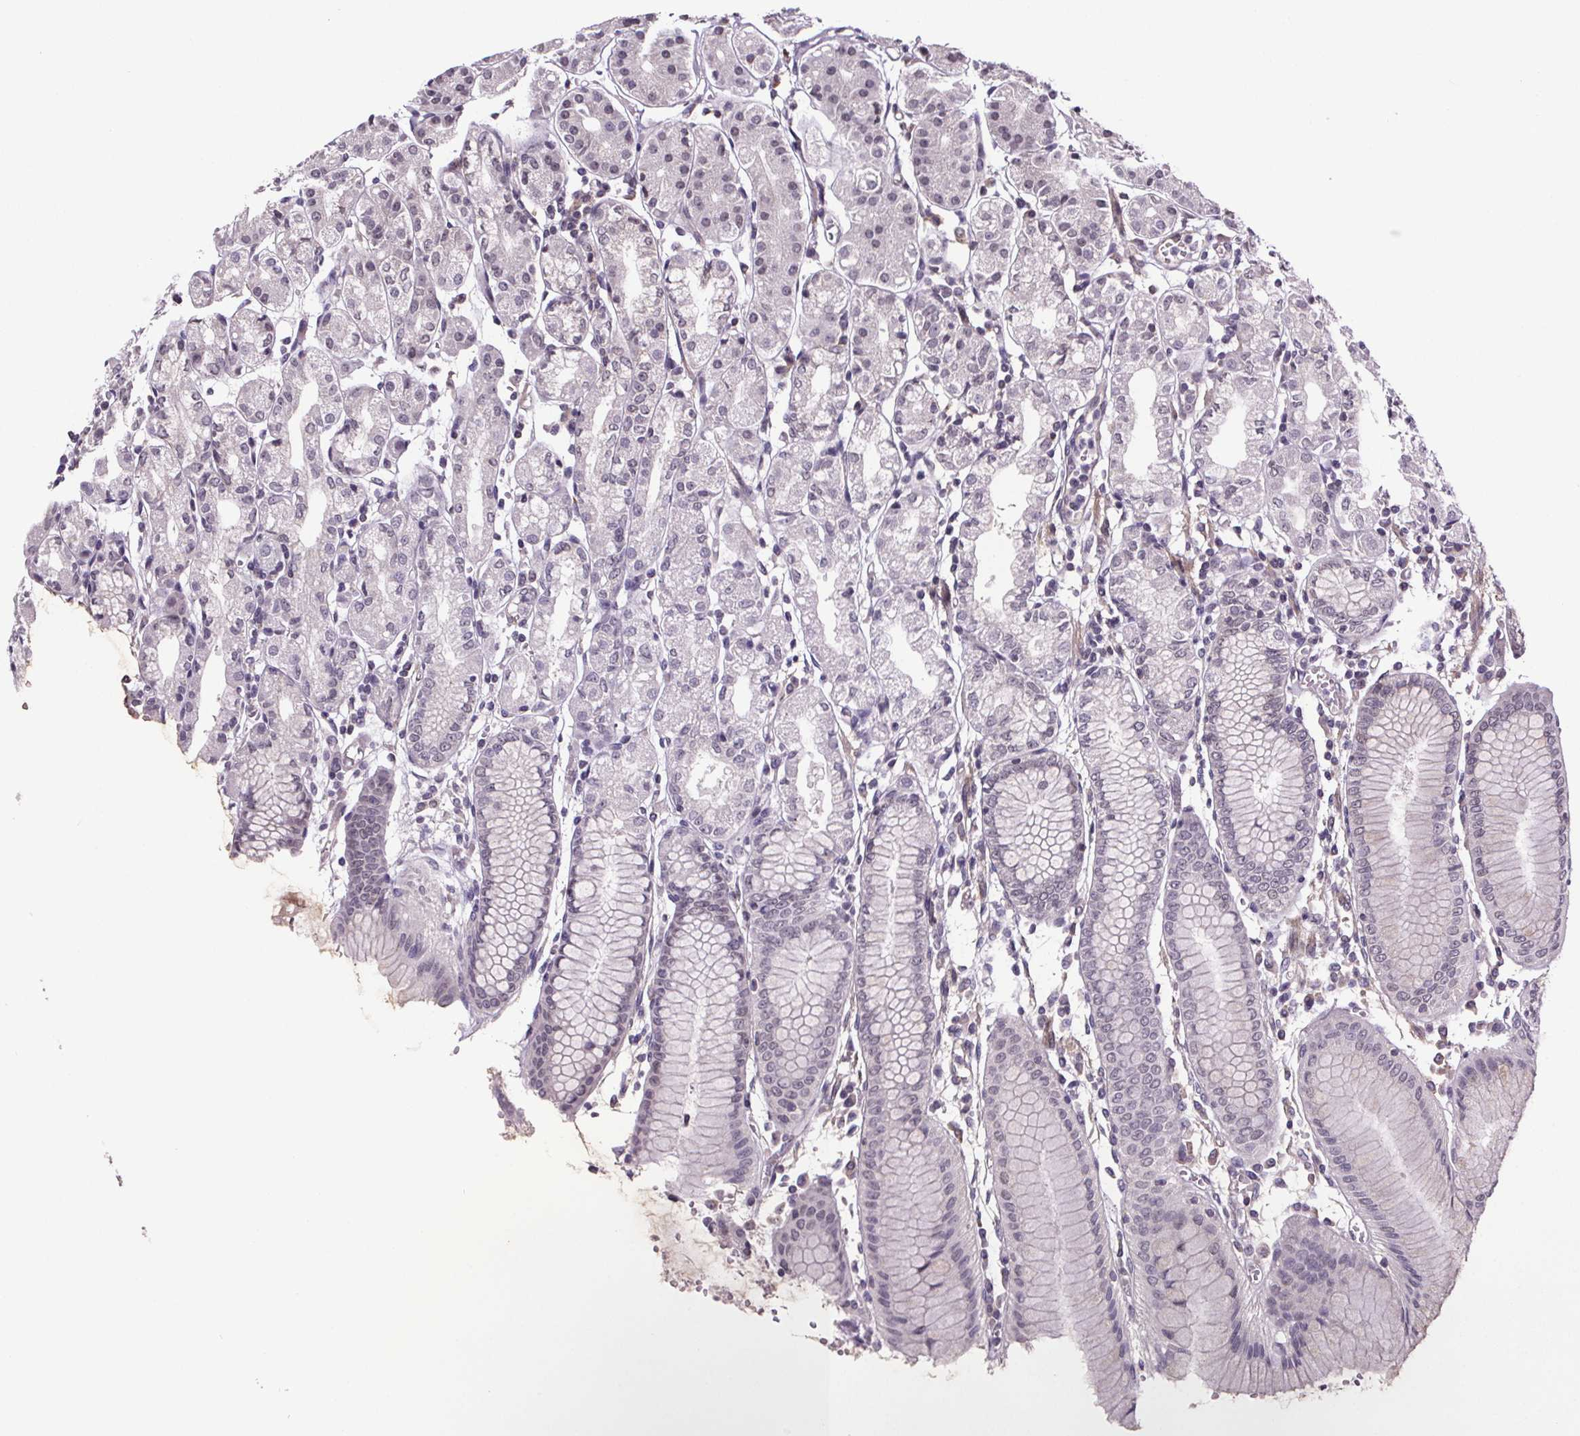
{"staining": {"intensity": "weak", "quantity": "<25%", "location": "cytoplasmic/membranous"}, "tissue": "stomach", "cell_type": "Glandular cells", "image_type": "normal", "snomed": [{"axis": "morphology", "description": "Normal tissue, NOS"}, {"axis": "topography", "description": "Skeletal muscle"}, {"axis": "topography", "description": "Stomach"}], "caption": "Stomach was stained to show a protein in brown. There is no significant staining in glandular cells. The staining is performed using DAB (3,3'-diaminobenzidine) brown chromogen with nuclei counter-stained in using hematoxylin.", "gene": "TTC12", "patient": {"sex": "female", "age": 57}}